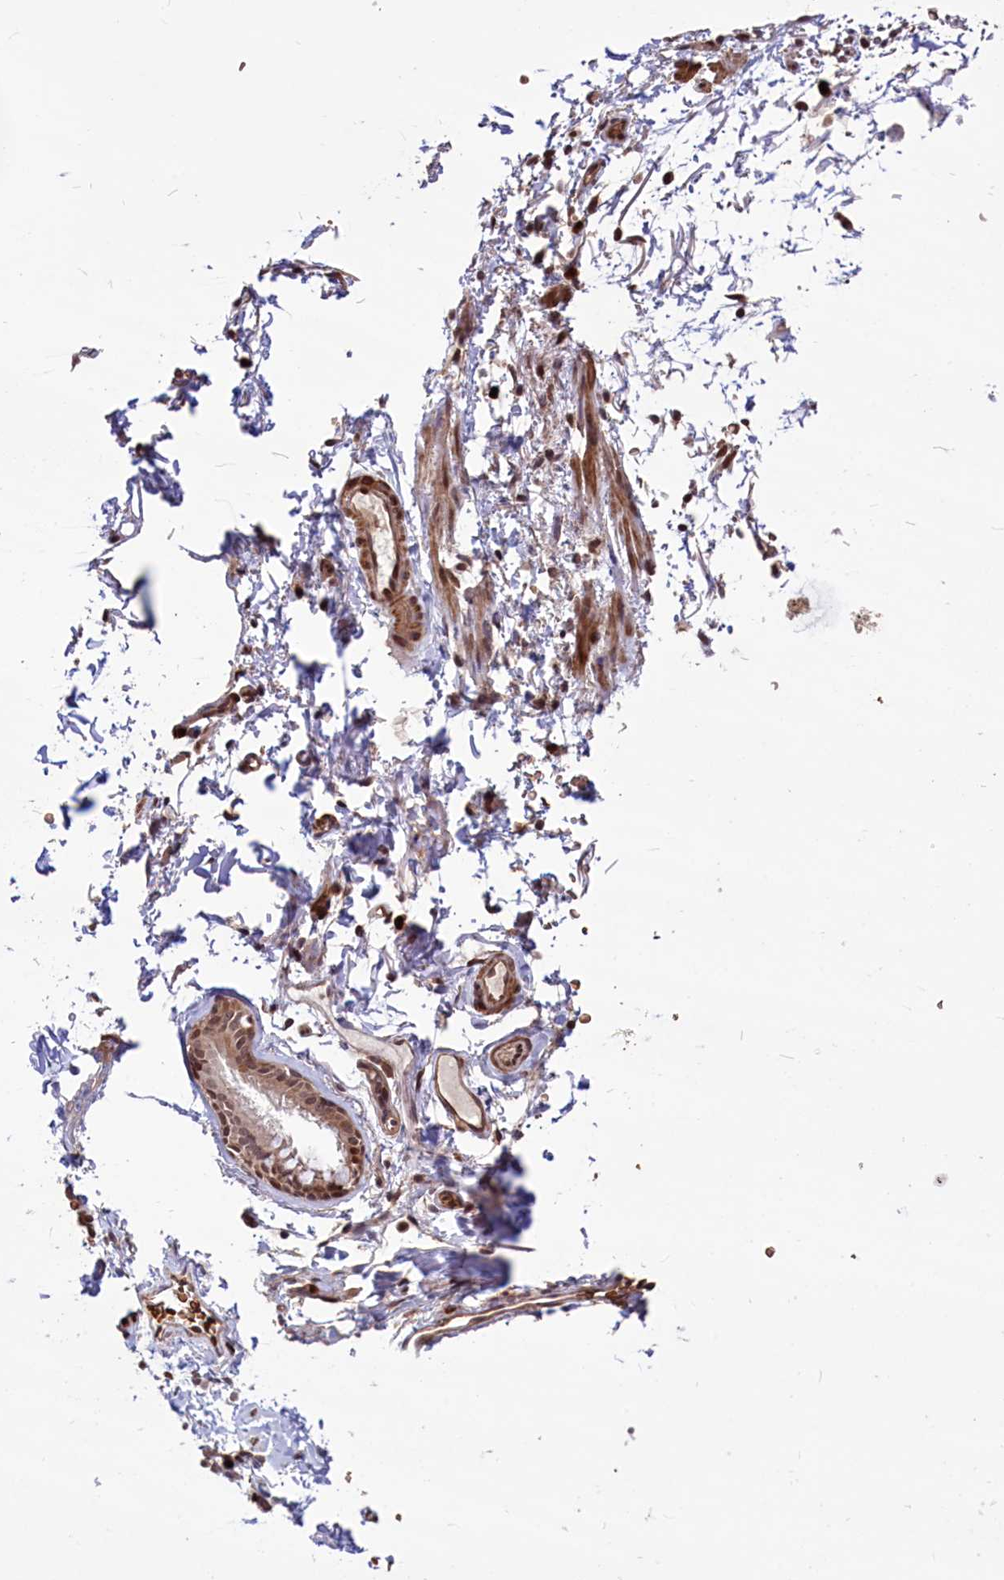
{"staining": {"intensity": "strong", "quantity": ">75%", "location": "cytoplasmic/membranous,nuclear"}, "tissue": "soft tissue", "cell_type": "Fibroblasts", "image_type": "normal", "snomed": [{"axis": "morphology", "description": "Normal tissue, NOS"}, {"axis": "topography", "description": "Lymph node"}, {"axis": "topography", "description": "Bronchus"}], "caption": "Strong cytoplasmic/membranous,nuclear staining is seen in approximately >75% of fibroblasts in unremarkable soft tissue. (IHC, brightfield microscopy, high magnification).", "gene": "SHFL", "patient": {"sex": "male", "age": 63}}